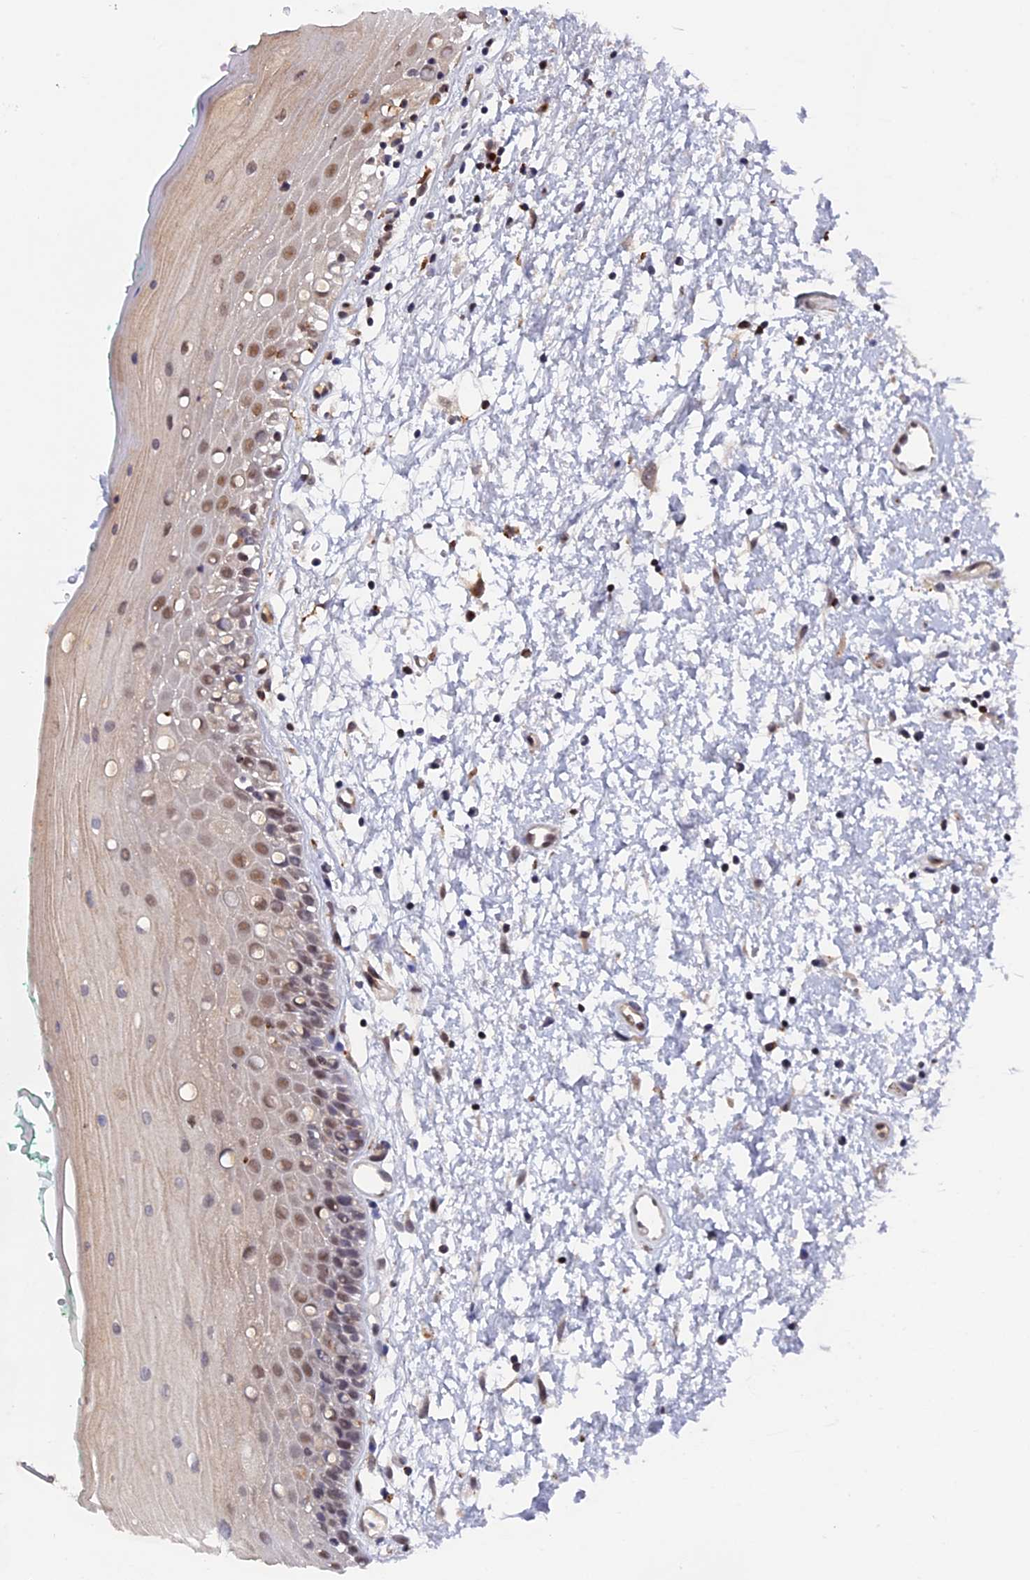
{"staining": {"intensity": "moderate", "quantity": "25%-75%", "location": "nuclear"}, "tissue": "oral mucosa", "cell_type": "Squamous epithelial cells", "image_type": "normal", "snomed": [{"axis": "morphology", "description": "Normal tissue, NOS"}, {"axis": "topography", "description": "Oral tissue"}], "caption": "Immunohistochemistry (IHC) photomicrograph of unremarkable oral mucosa stained for a protein (brown), which reveals medium levels of moderate nuclear staining in about 25%-75% of squamous epithelial cells.", "gene": "NOSIP", "patient": {"sex": "female", "age": 70}}